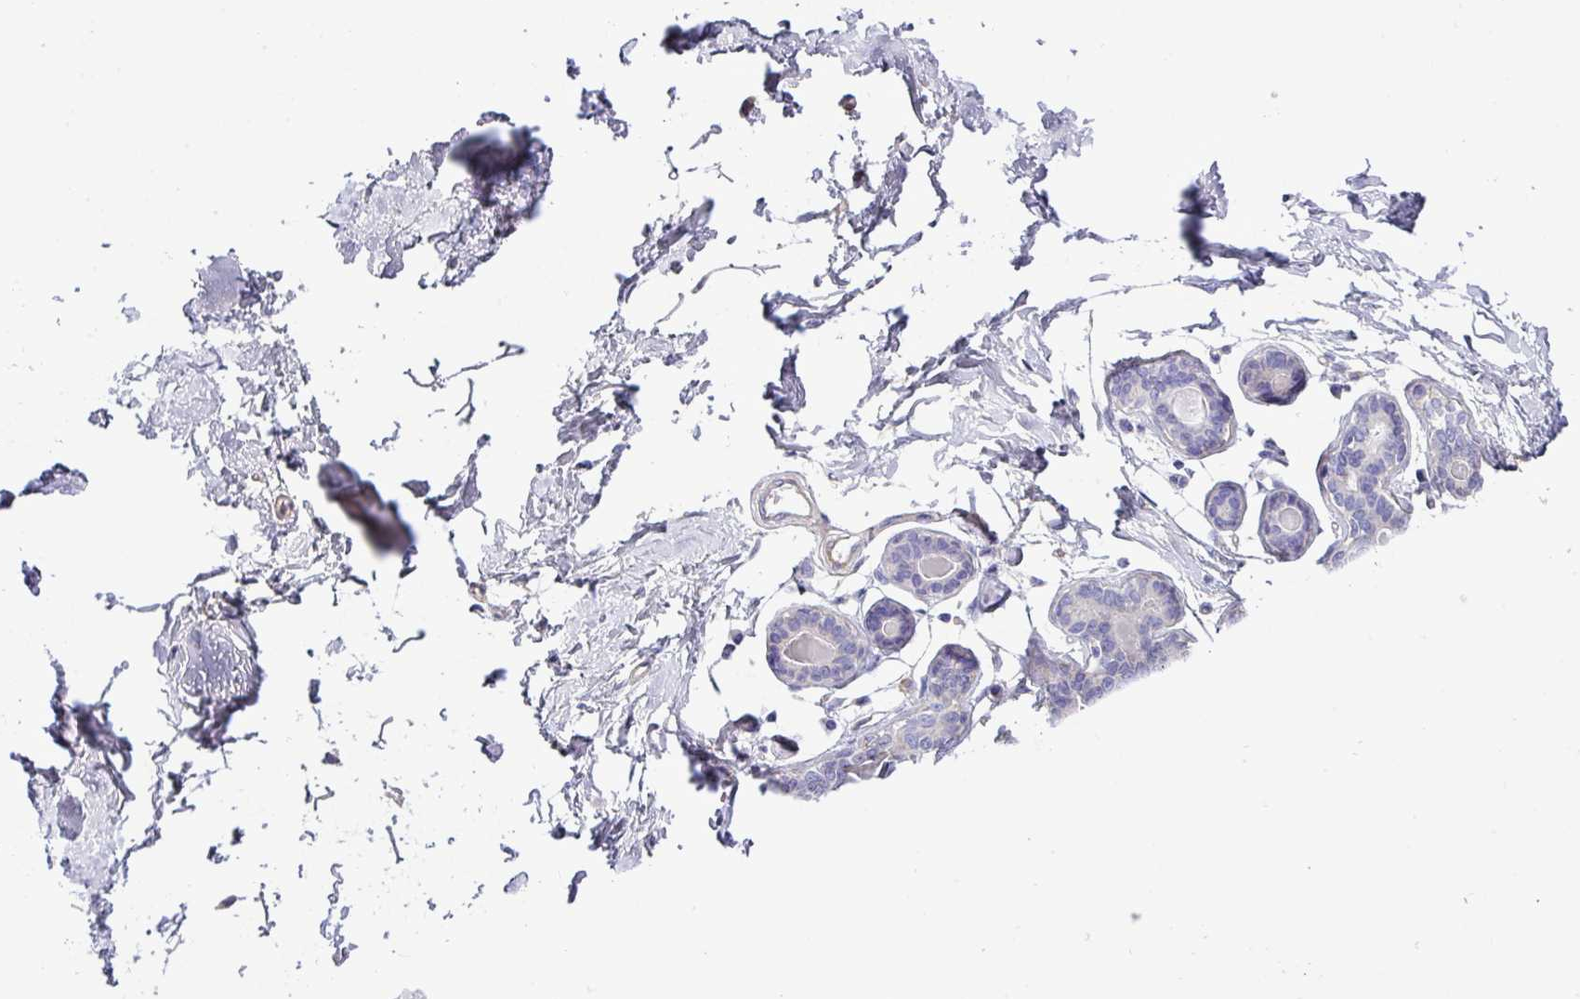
{"staining": {"intensity": "negative", "quantity": "none", "location": "none"}, "tissue": "breast", "cell_type": "Adipocytes", "image_type": "normal", "snomed": [{"axis": "morphology", "description": "Normal tissue, NOS"}, {"axis": "topography", "description": "Breast"}], "caption": "An image of human breast is negative for staining in adipocytes. Brightfield microscopy of immunohistochemistry (IHC) stained with DAB (brown) and hematoxylin (blue), captured at high magnification.", "gene": "KIRREL3", "patient": {"sex": "female", "age": 23}}